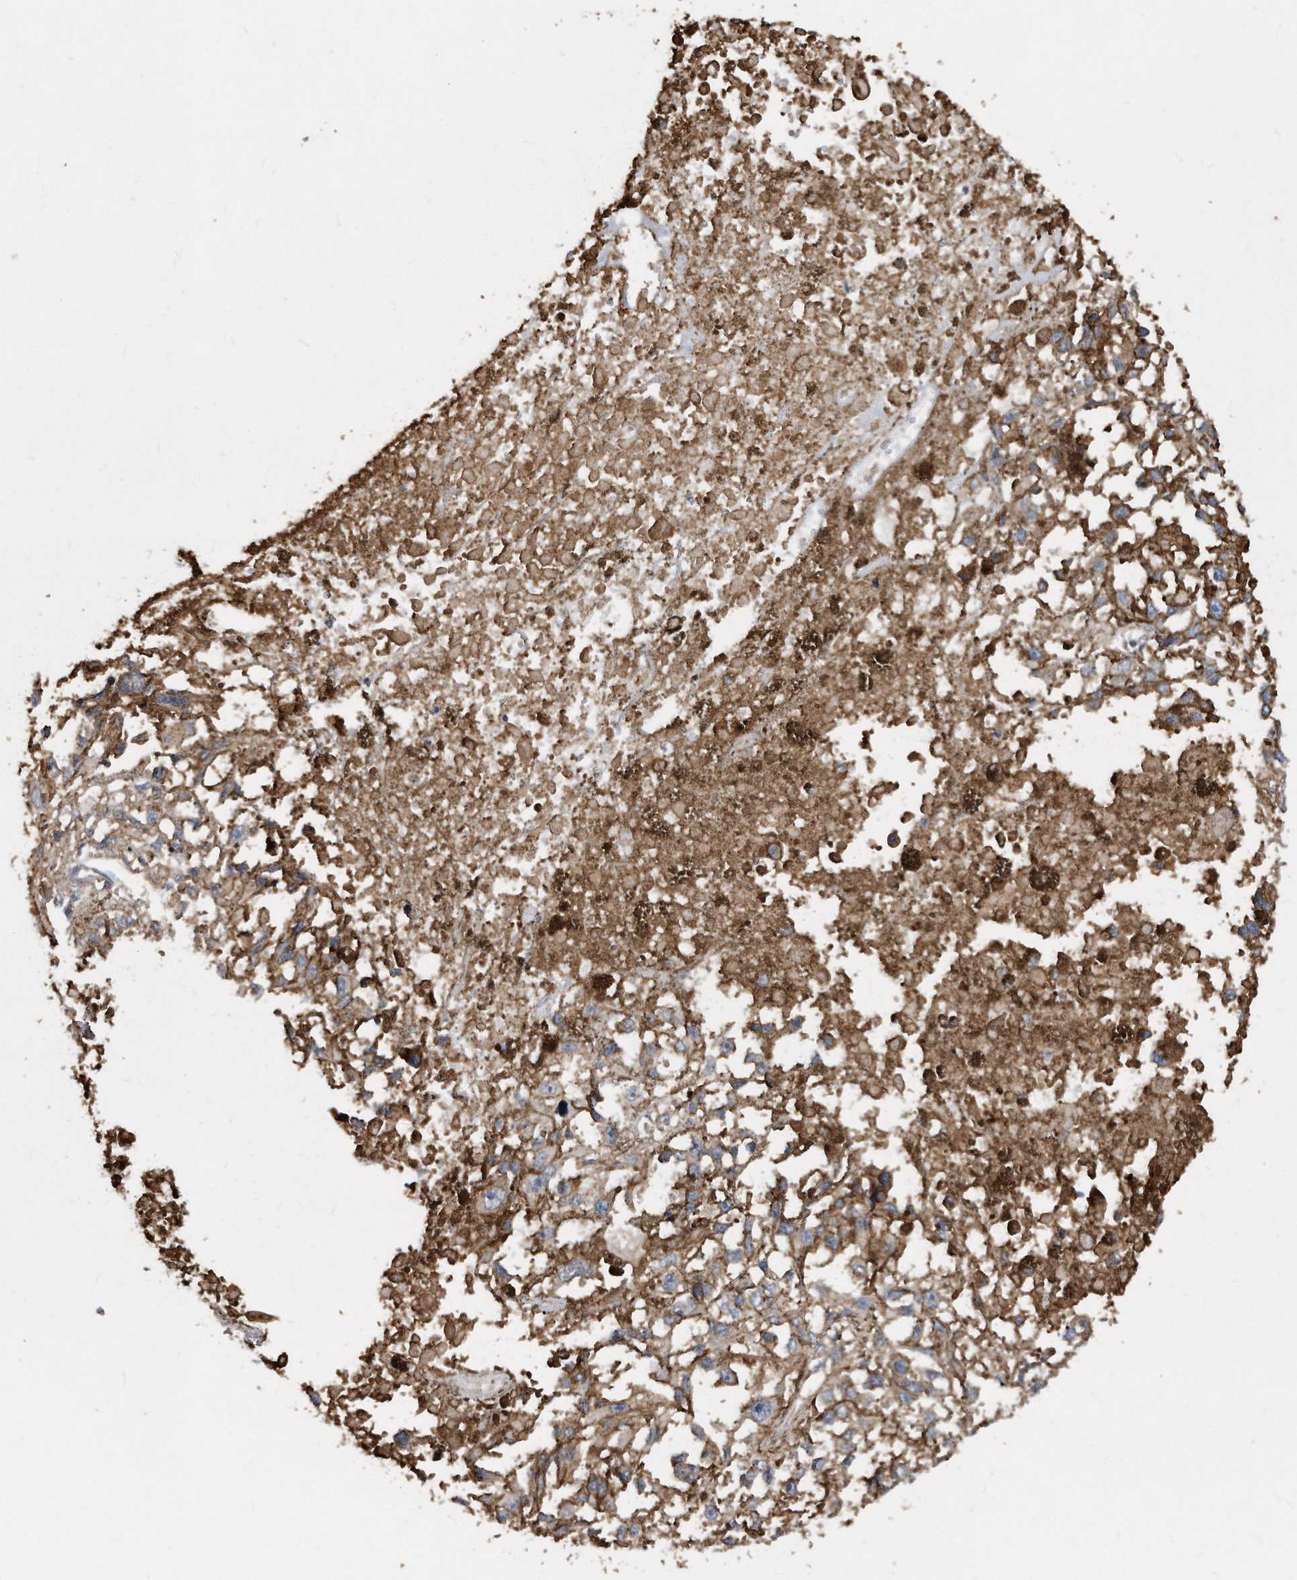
{"staining": {"intensity": "weak", "quantity": ">75%", "location": "cytoplasmic/membranous"}, "tissue": "melanoma", "cell_type": "Tumor cells", "image_type": "cancer", "snomed": [{"axis": "morphology", "description": "Malignant melanoma, Metastatic site"}, {"axis": "topography", "description": "Lymph node"}], "caption": "The immunohistochemical stain highlights weak cytoplasmic/membranous staining in tumor cells of malignant melanoma (metastatic site) tissue.", "gene": "ATG5", "patient": {"sex": "male", "age": 59}}